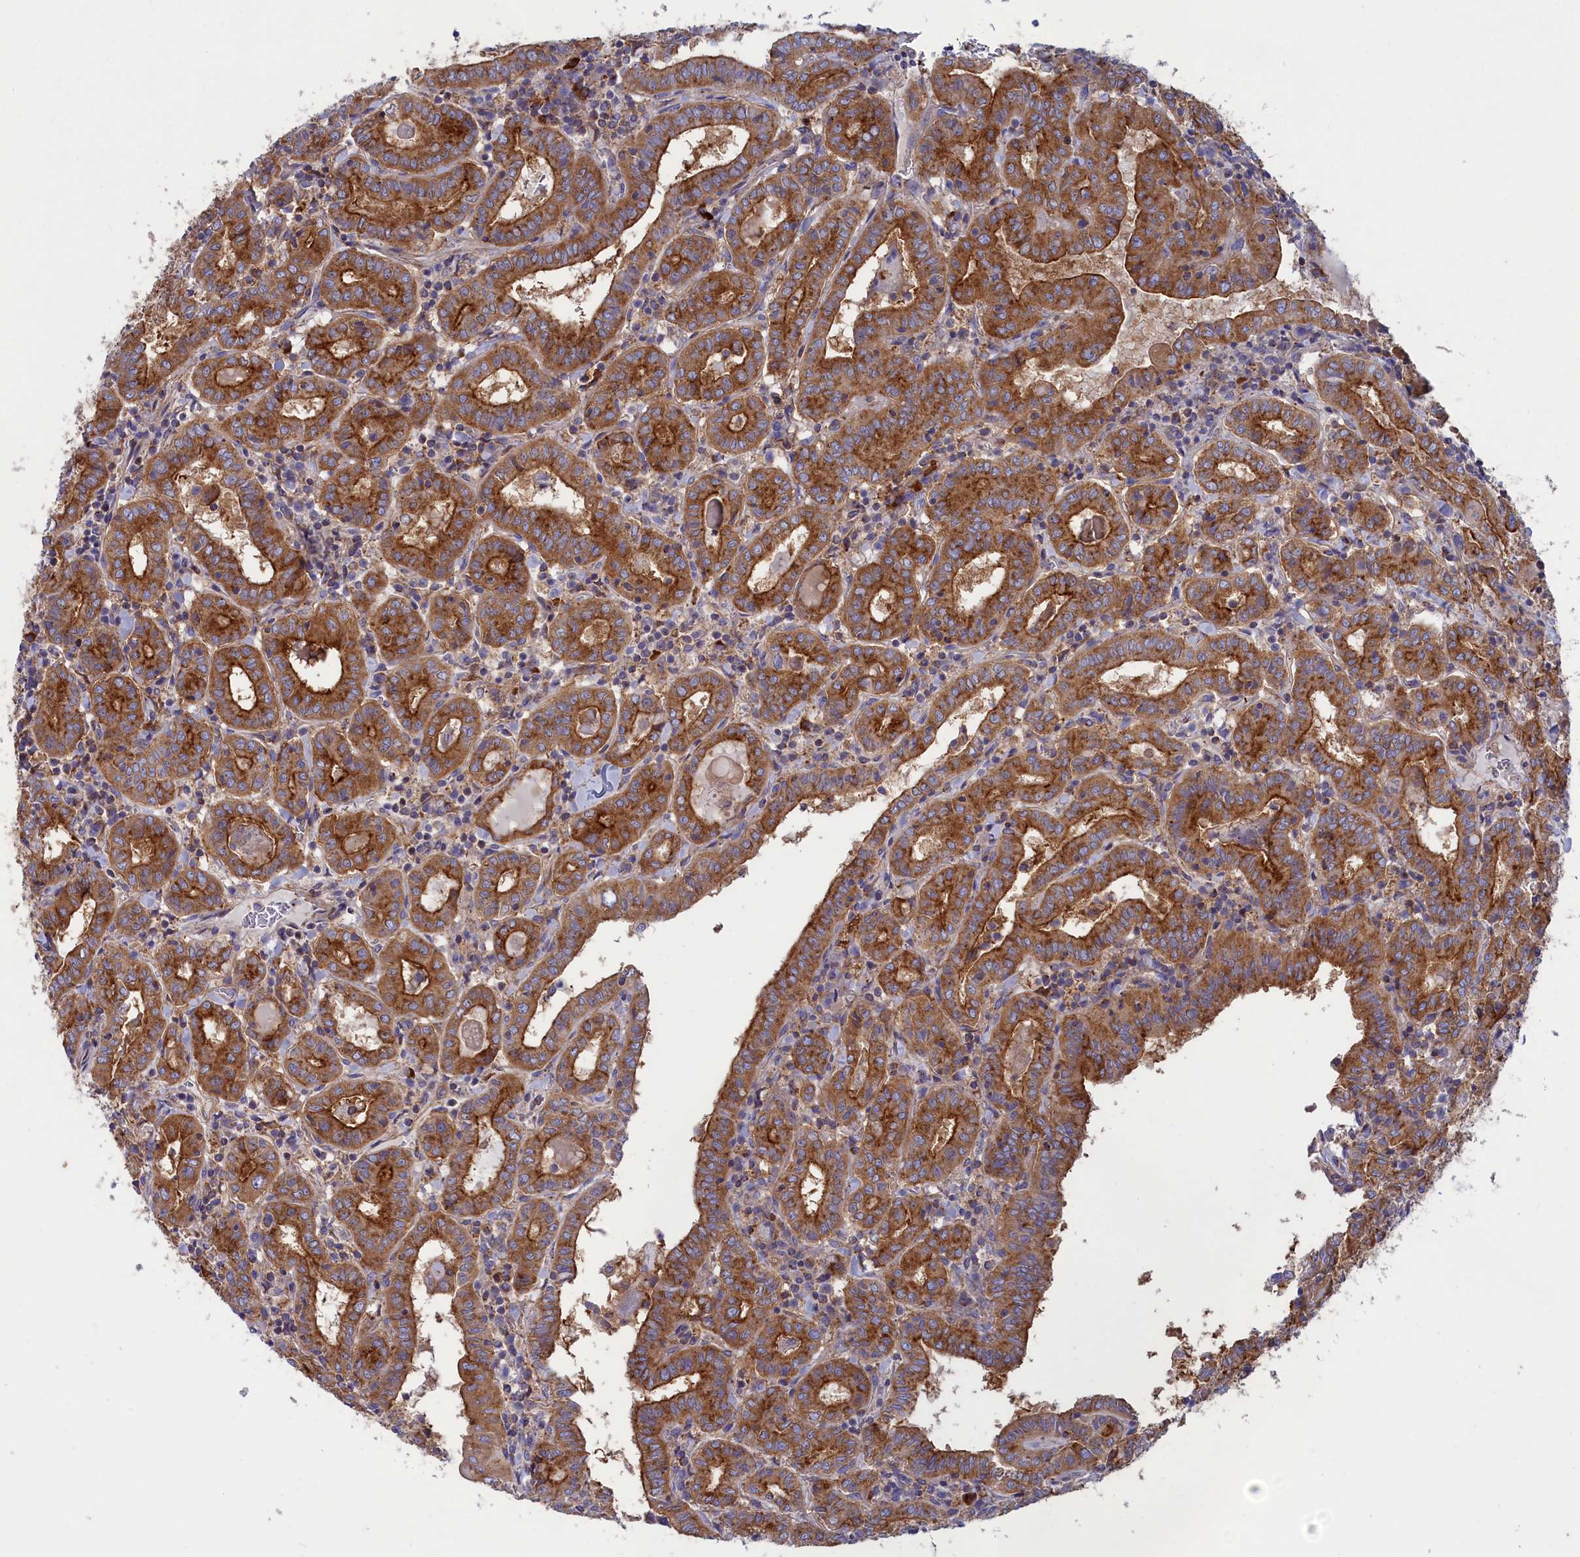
{"staining": {"intensity": "strong", "quantity": ">75%", "location": "cytoplasmic/membranous"}, "tissue": "thyroid cancer", "cell_type": "Tumor cells", "image_type": "cancer", "snomed": [{"axis": "morphology", "description": "Papillary adenocarcinoma, NOS"}, {"axis": "topography", "description": "Thyroid gland"}], "caption": "An image of thyroid cancer (papillary adenocarcinoma) stained for a protein displays strong cytoplasmic/membranous brown staining in tumor cells. (Stains: DAB in brown, nuclei in blue, Microscopy: brightfield microscopy at high magnification).", "gene": "SCAMP4", "patient": {"sex": "female", "age": 72}}